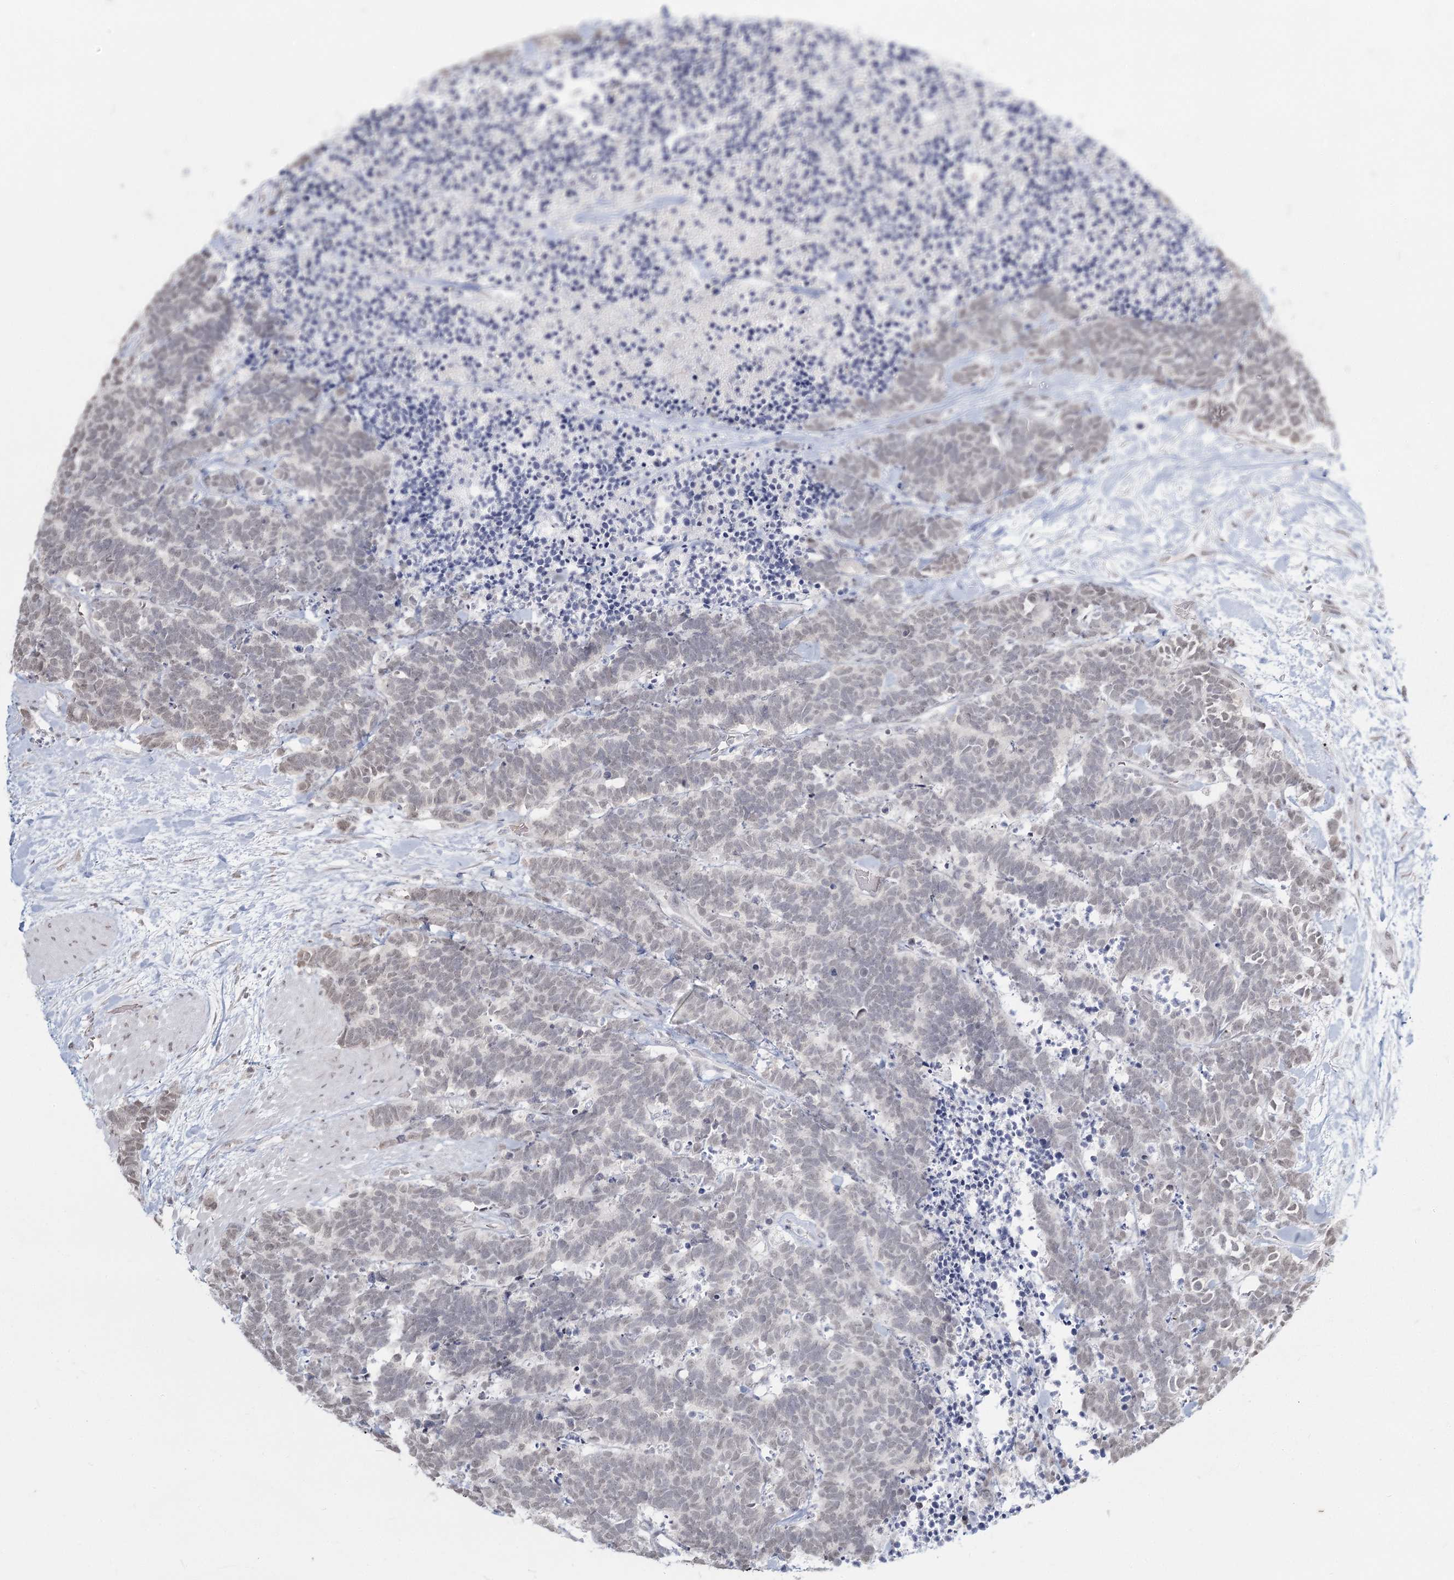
{"staining": {"intensity": "weak", "quantity": "<25%", "location": "nuclear"}, "tissue": "carcinoid", "cell_type": "Tumor cells", "image_type": "cancer", "snomed": [{"axis": "morphology", "description": "Carcinoma, NOS"}, {"axis": "morphology", "description": "Carcinoid, malignant, NOS"}, {"axis": "topography", "description": "Urinary bladder"}], "caption": "The photomicrograph exhibits no significant staining in tumor cells of carcinoid.", "gene": "LY6G5C", "patient": {"sex": "male", "age": 57}}